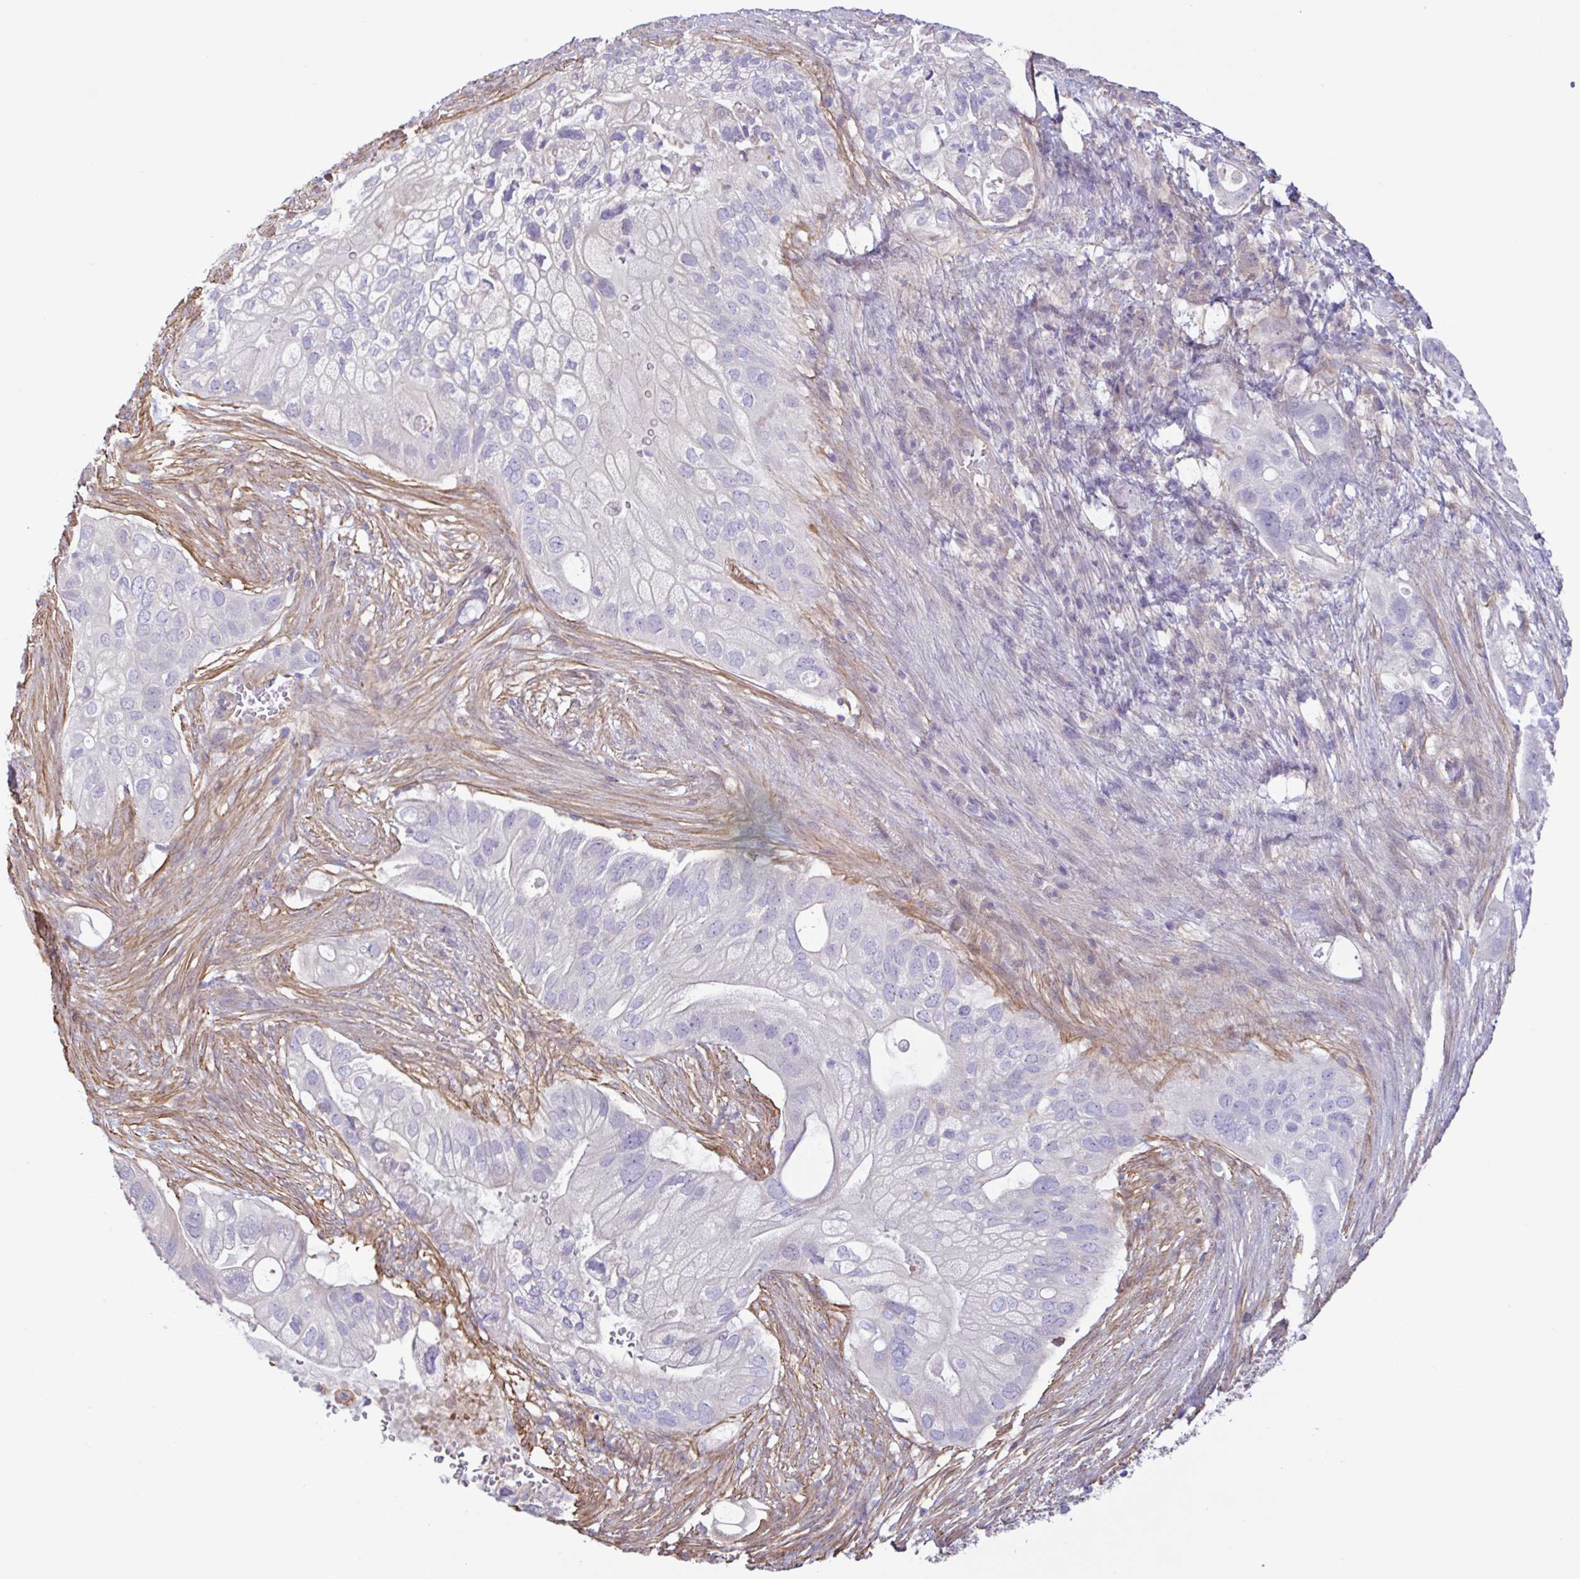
{"staining": {"intensity": "negative", "quantity": "none", "location": "none"}, "tissue": "pancreatic cancer", "cell_type": "Tumor cells", "image_type": "cancer", "snomed": [{"axis": "morphology", "description": "Adenocarcinoma, NOS"}, {"axis": "topography", "description": "Pancreas"}], "caption": "An IHC image of pancreatic cancer is shown. There is no staining in tumor cells of pancreatic cancer. Nuclei are stained in blue.", "gene": "PLCD4", "patient": {"sex": "female", "age": 72}}